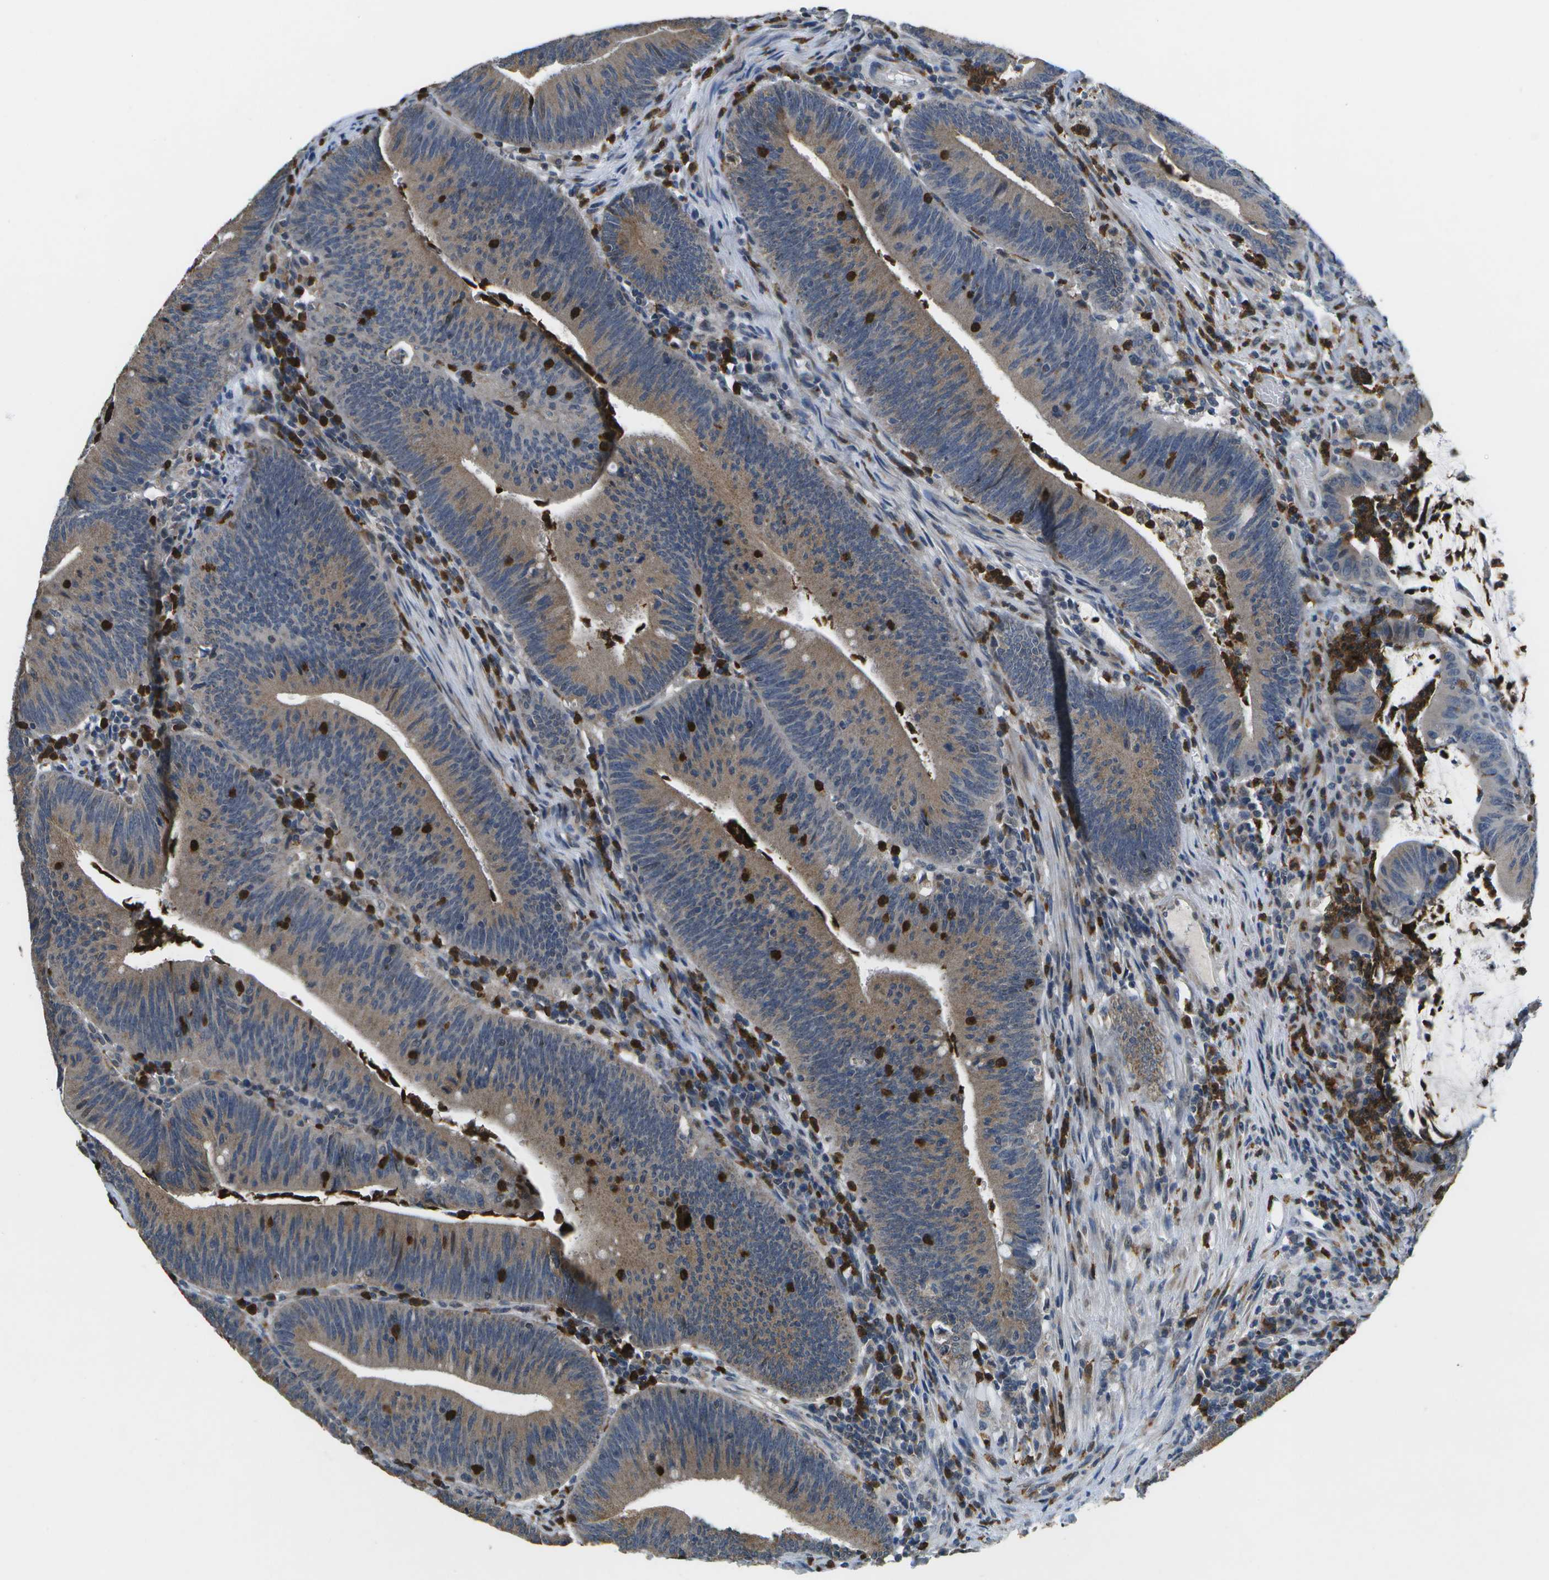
{"staining": {"intensity": "weak", "quantity": ">75%", "location": "cytoplasmic/membranous"}, "tissue": "colorectal cancer", "cell_type": "Tumor cells", "image_type": "cancer", "snomed": [{"axis": "morphology", "description": "Normal tissue, NOS"}, {"axis": "morphology", "description": "Adenocarcinoma, NOS"}, {"axis": "topography", "description": "Rectum"}], "caption": "A photomicrograph of human adenocarcinoma (colorectal) stained for a protein displays weak cytoplasmic/membranous brown staining in tumor cells.", "gene": "GALNT15", "patient": {"sex": "female", "age": 66}}